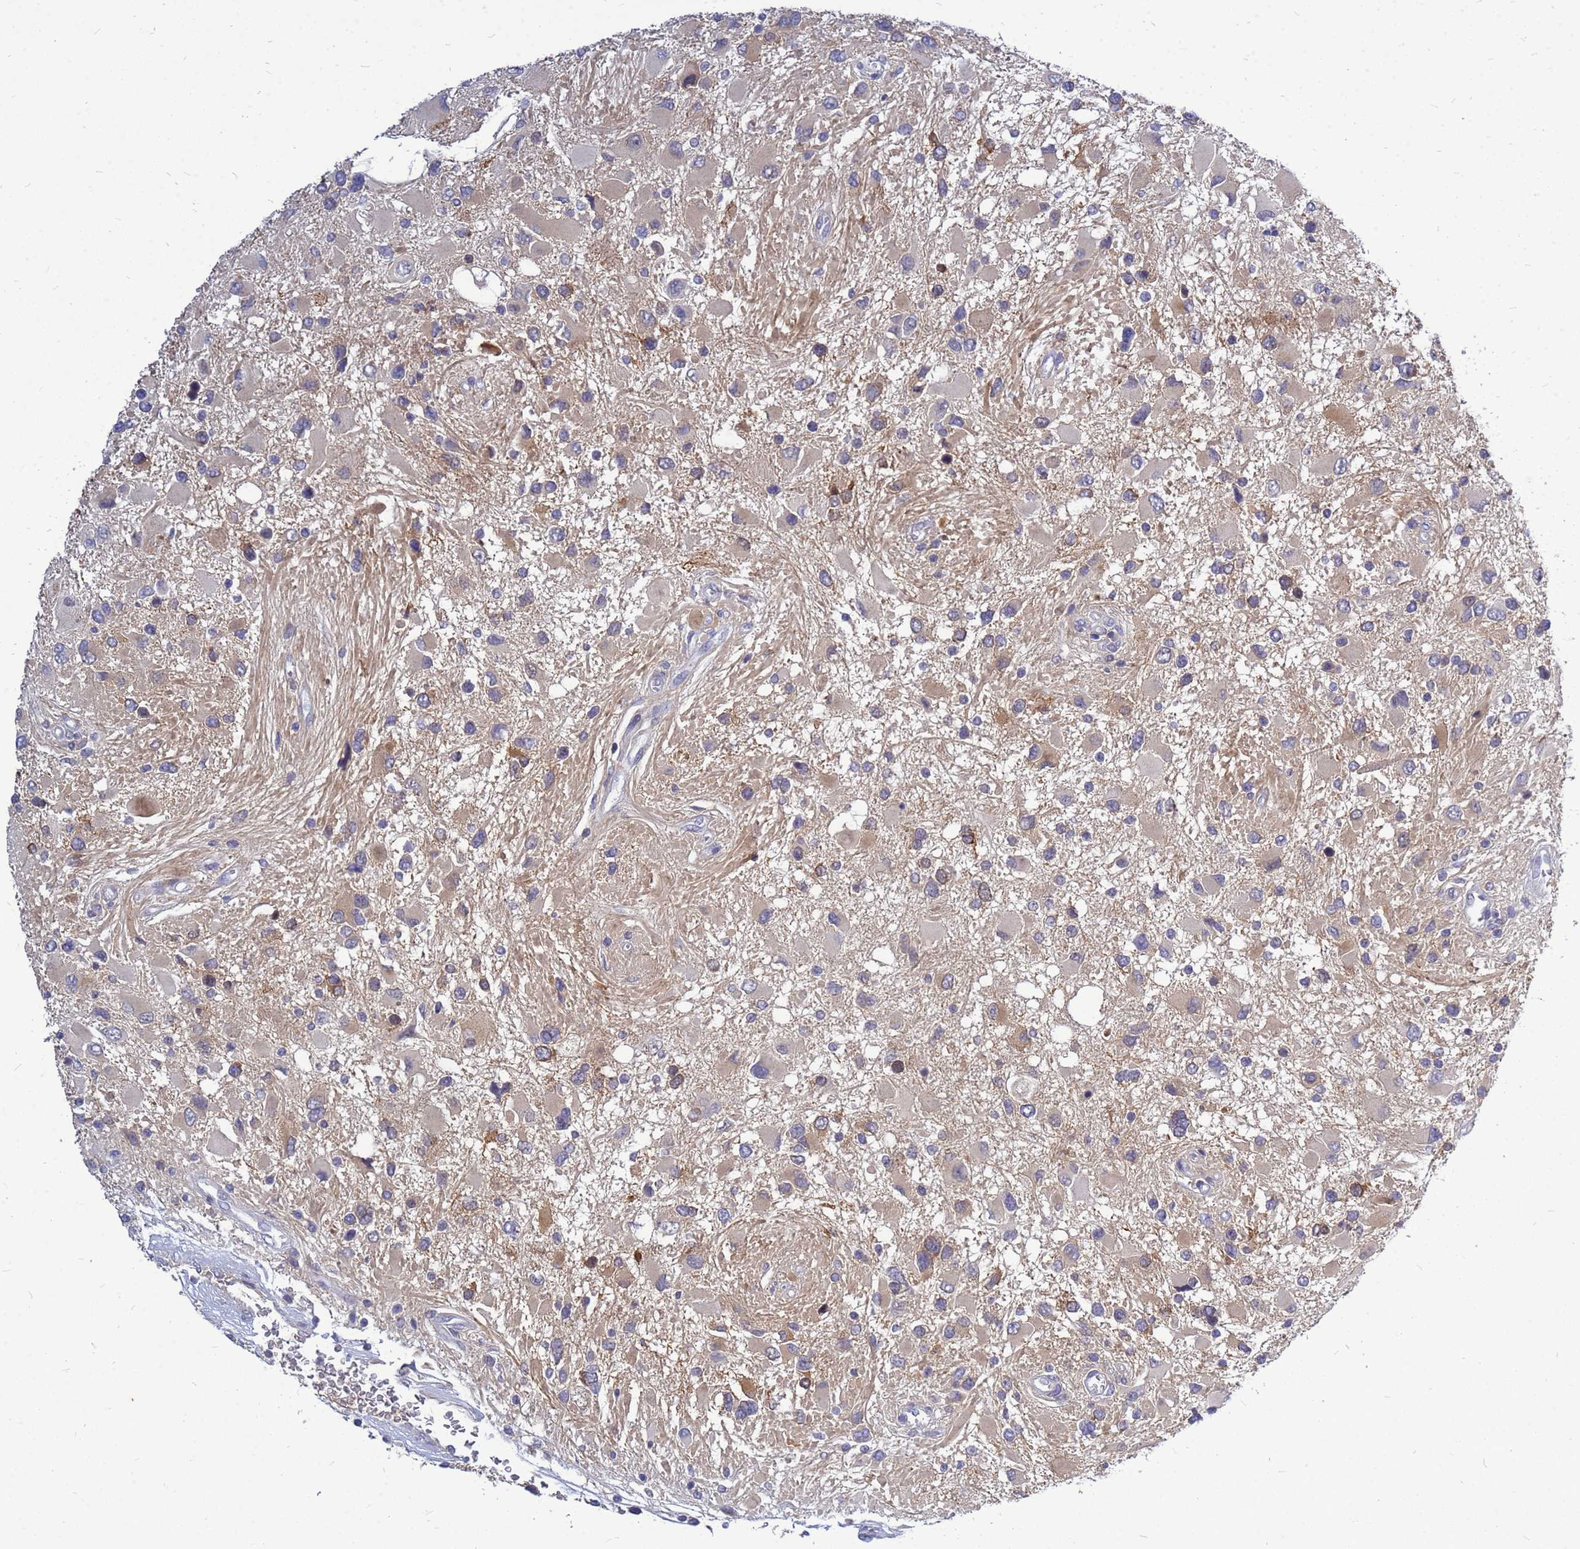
{"staining": {"intensity": "weak", "quantity": "<25%", "location": "nuclear"}, "tissue": "glioma", "cell_type": "Tumor cells", "image_type": "cancer", "snomed": [{"axis": "morphology", "description": "Glioma, malignant, High grade"}, {"axis": "topography", "description": "Brain"}], "caption": "An IHC image of malignant glioma (high-grade) is shown. There is no staining in tumor cells of malignant glioma (high-grade). (Immunohistochemistry (ihc), brightfield microscopy, high magnification).", "gene": "SRGAP3", "patient": {"sex": "male", "age": 53}}